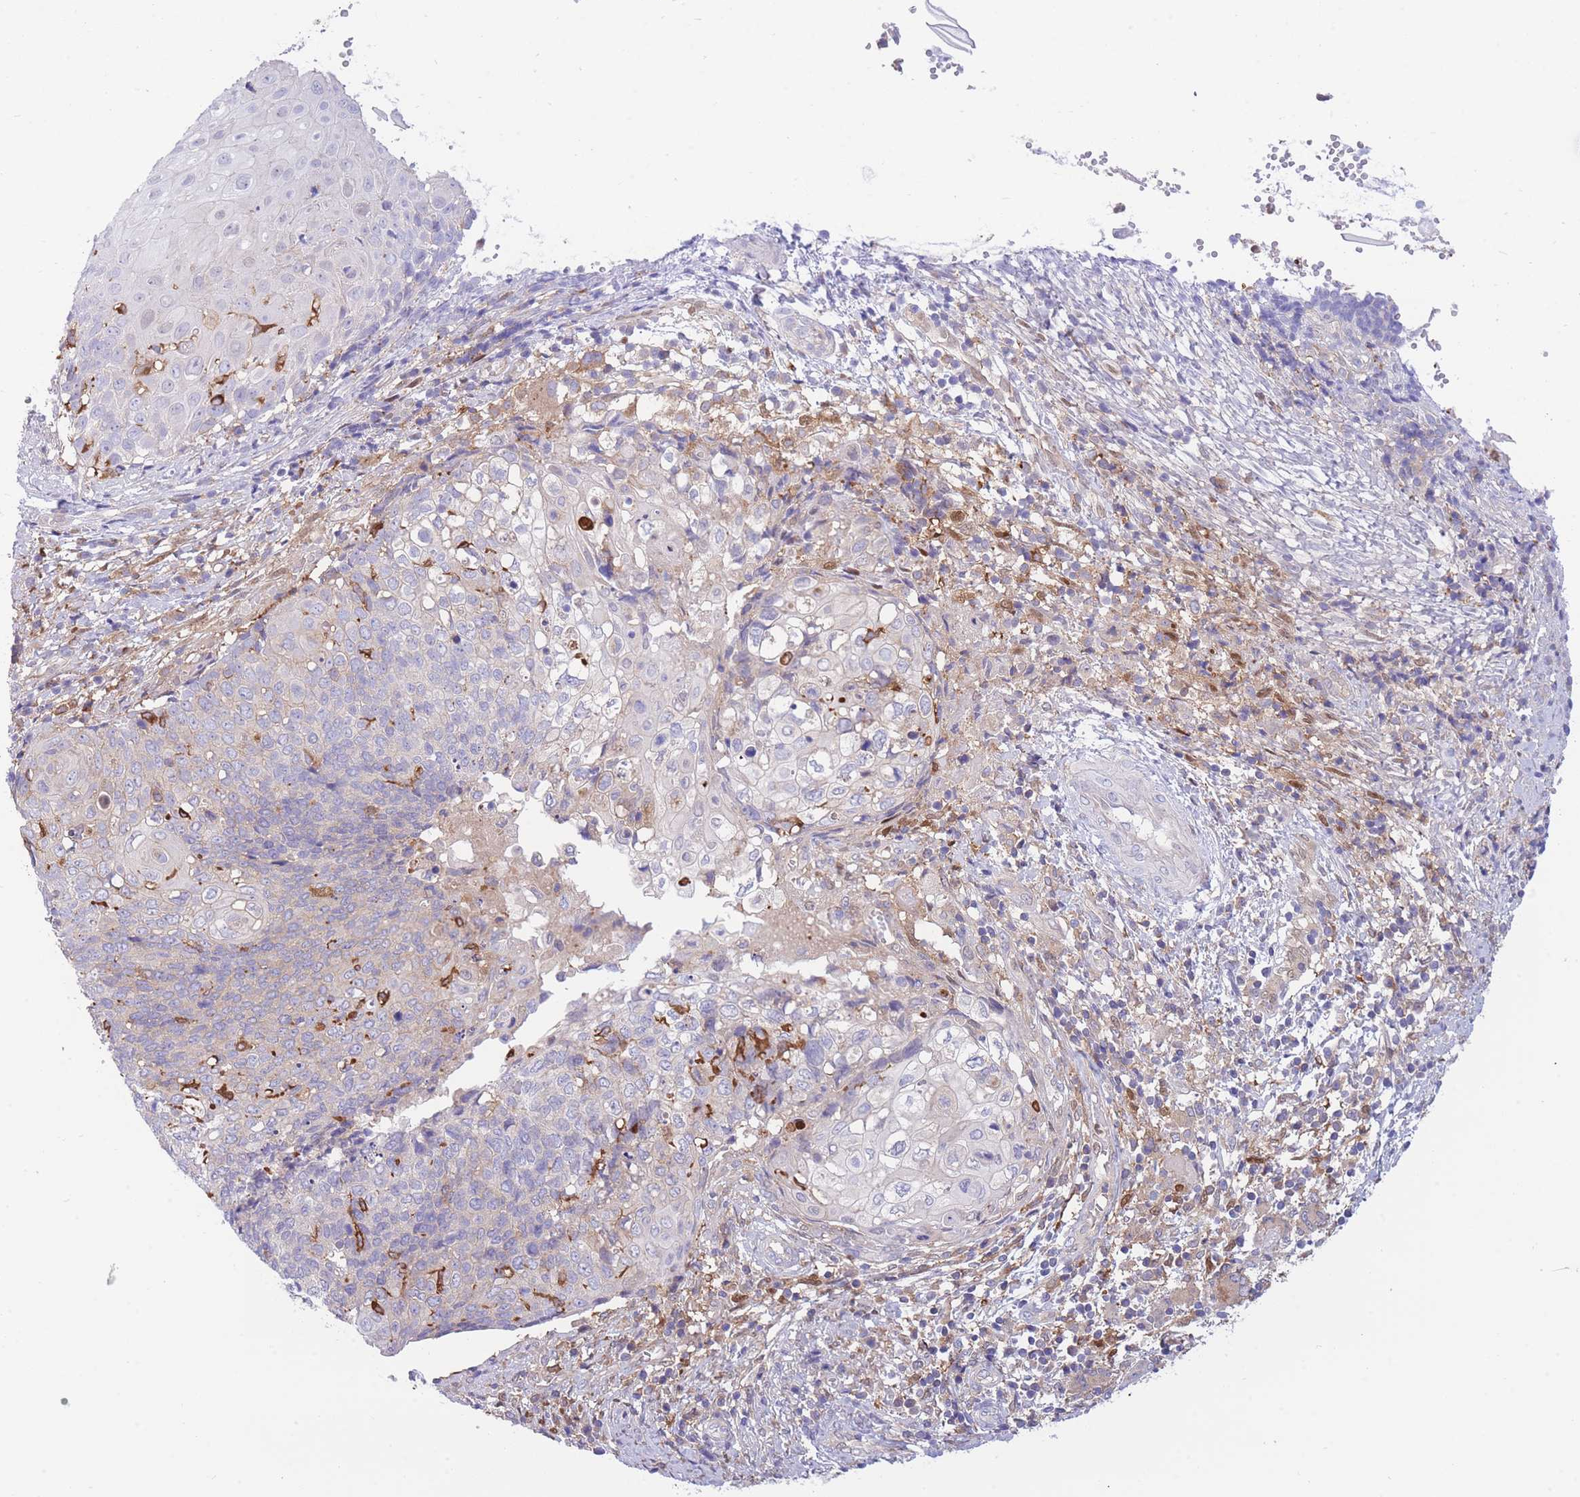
{"staining": {"intensity": "negative", "quantity": "none", "location": "none"}, "tissue": "cervical cancer", "cell_type": "Tumor cells", "image_type": "cancer", "snomed": [{"axis": "morphology", "description": "Squamous cell carcinoma, NOS"}, {"axis": "topography", "description": "Cervix"}], "caption": "This photomicrograph is of squamous cell carcinoma (cervical) stained with immunohistochemistry to label a protein in brown with the nuclei are counter-stained blue. There is no staining in tumor cells.", "gene": "NAMPT", "patient": {"sex": "female", "age": 39}}